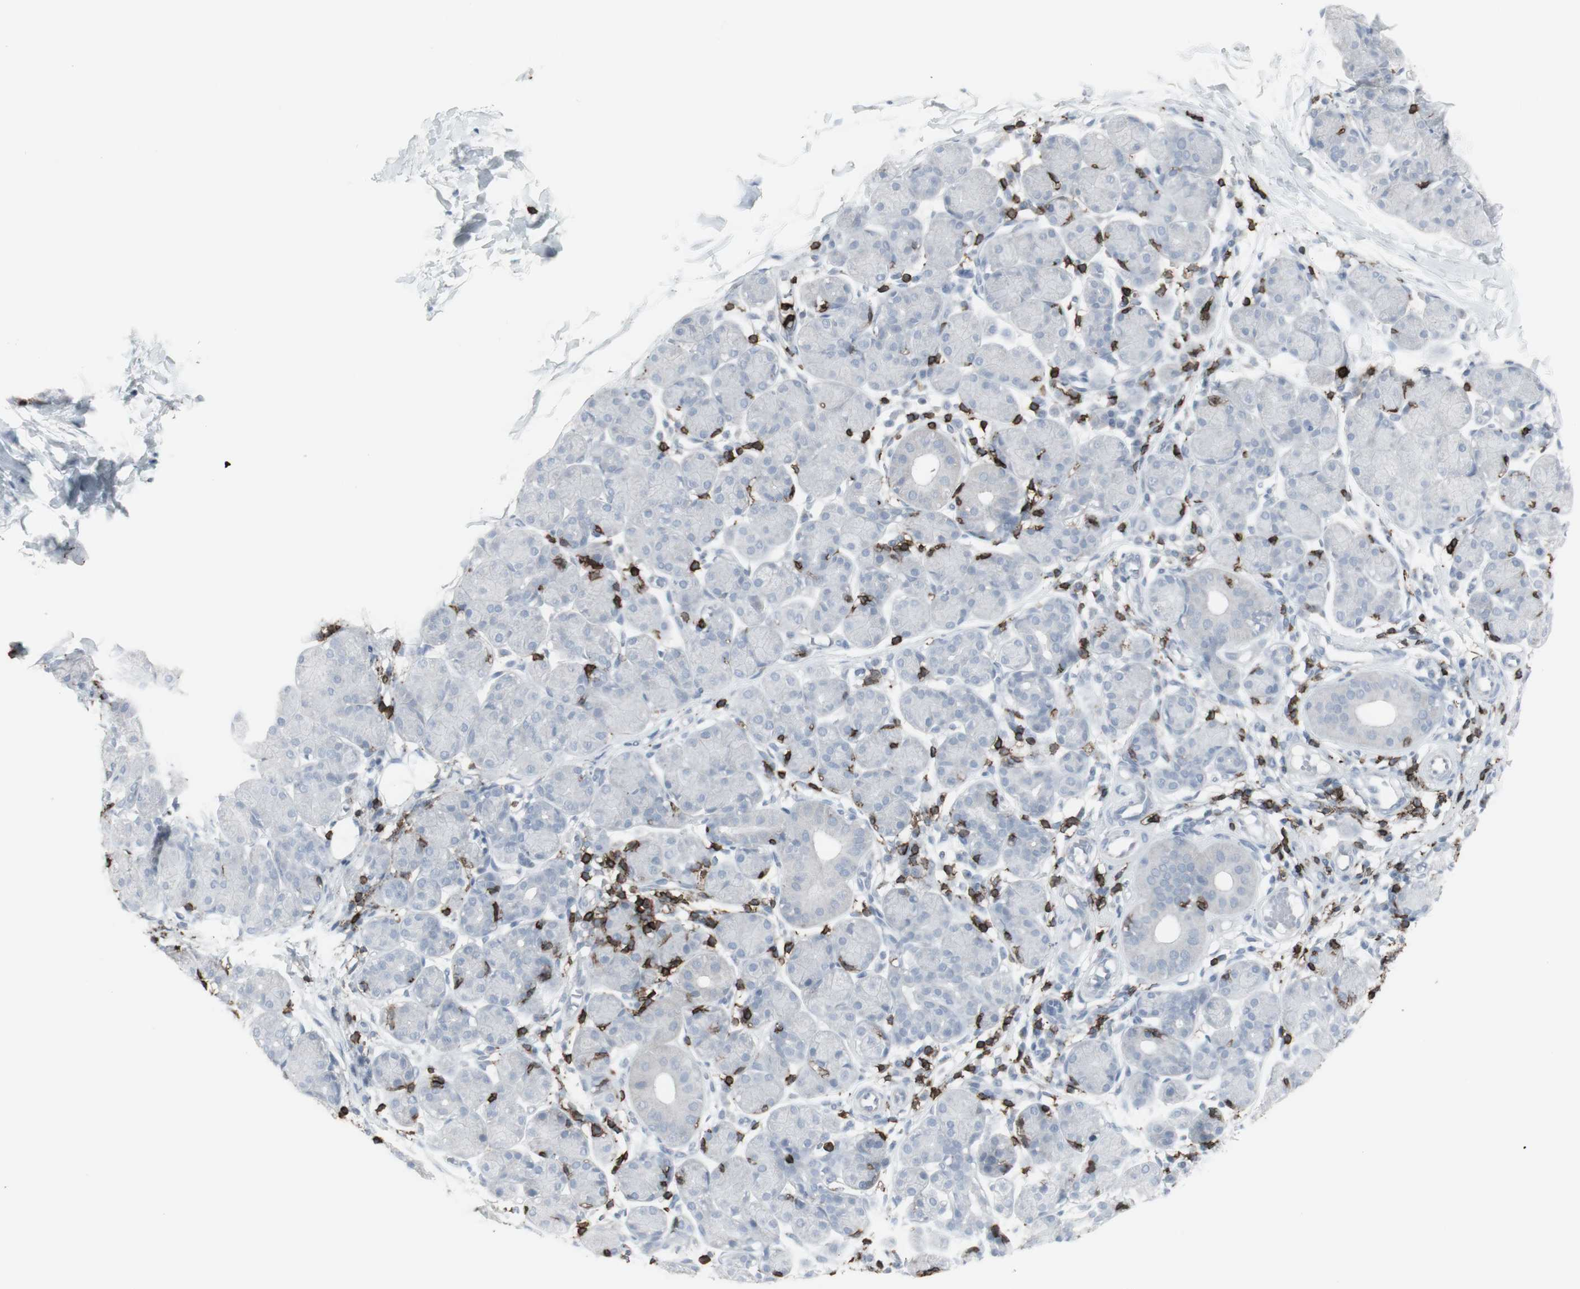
{"staining": {"intensity": "negative", "quantity": "none", "location": "none"}, "tissue": "salivary gland", "cell_type": "Glandular cells", "image_type": "normal", "snomed": [{"axis": "morphology", "description": "Normal tissue, NOS"}, {"axis": "morphology", "description": "Inflammation, NOS"}, {"axis": "topography", "description": "Lymph node"}, {"axis": "topography", "description": "Salivary gland"}], "caption": "DAB (3,3'-diaminobenzidine) immunohistochemical staining of benign human salivary gland demonstrates no significant staining in glandular cells. (DAB IHC with hematoxylin counter stain).", "gene": "CD247", "patient": {"sex": "male", "age": 3}}